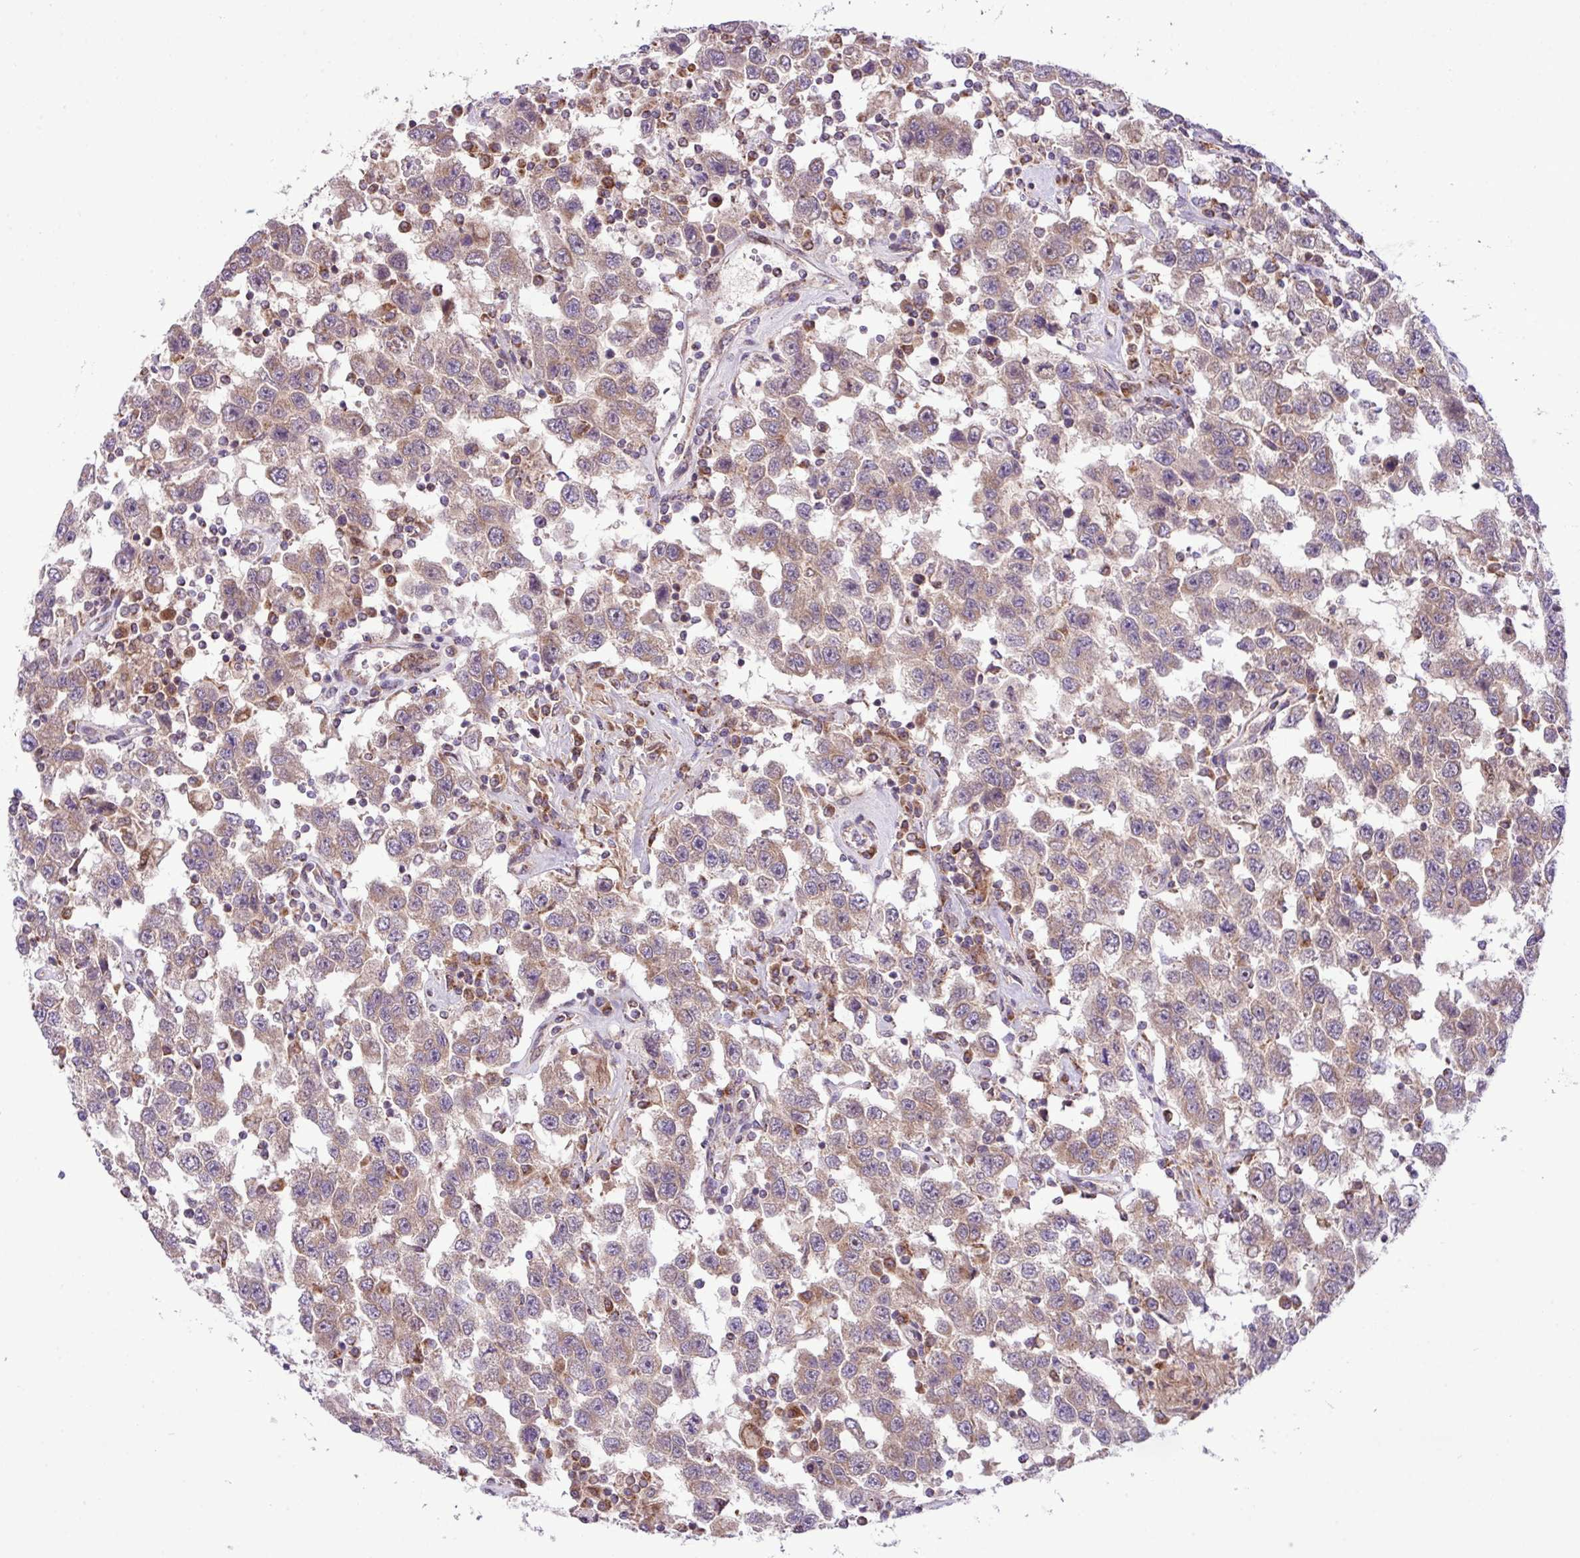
{"staining": {"intensity": "weak", "quantity": ">75%", "location": "cytoplasmic/membranous"}, "tissue": "testis cancer", "cell_type": "Tumor cells", "image_type": "cancer", "snomed": [{"axis": "morphology", "description": "Seminoma, NOS"}, {"axis": "topography", "description": "Testis"}], "caption": "Human testis cancer (seminoma) stained with a protein marker displays weak staining in tumor cells.", "gene": "B3GNT9", "patient": {"sex": "male", "age": 41}}